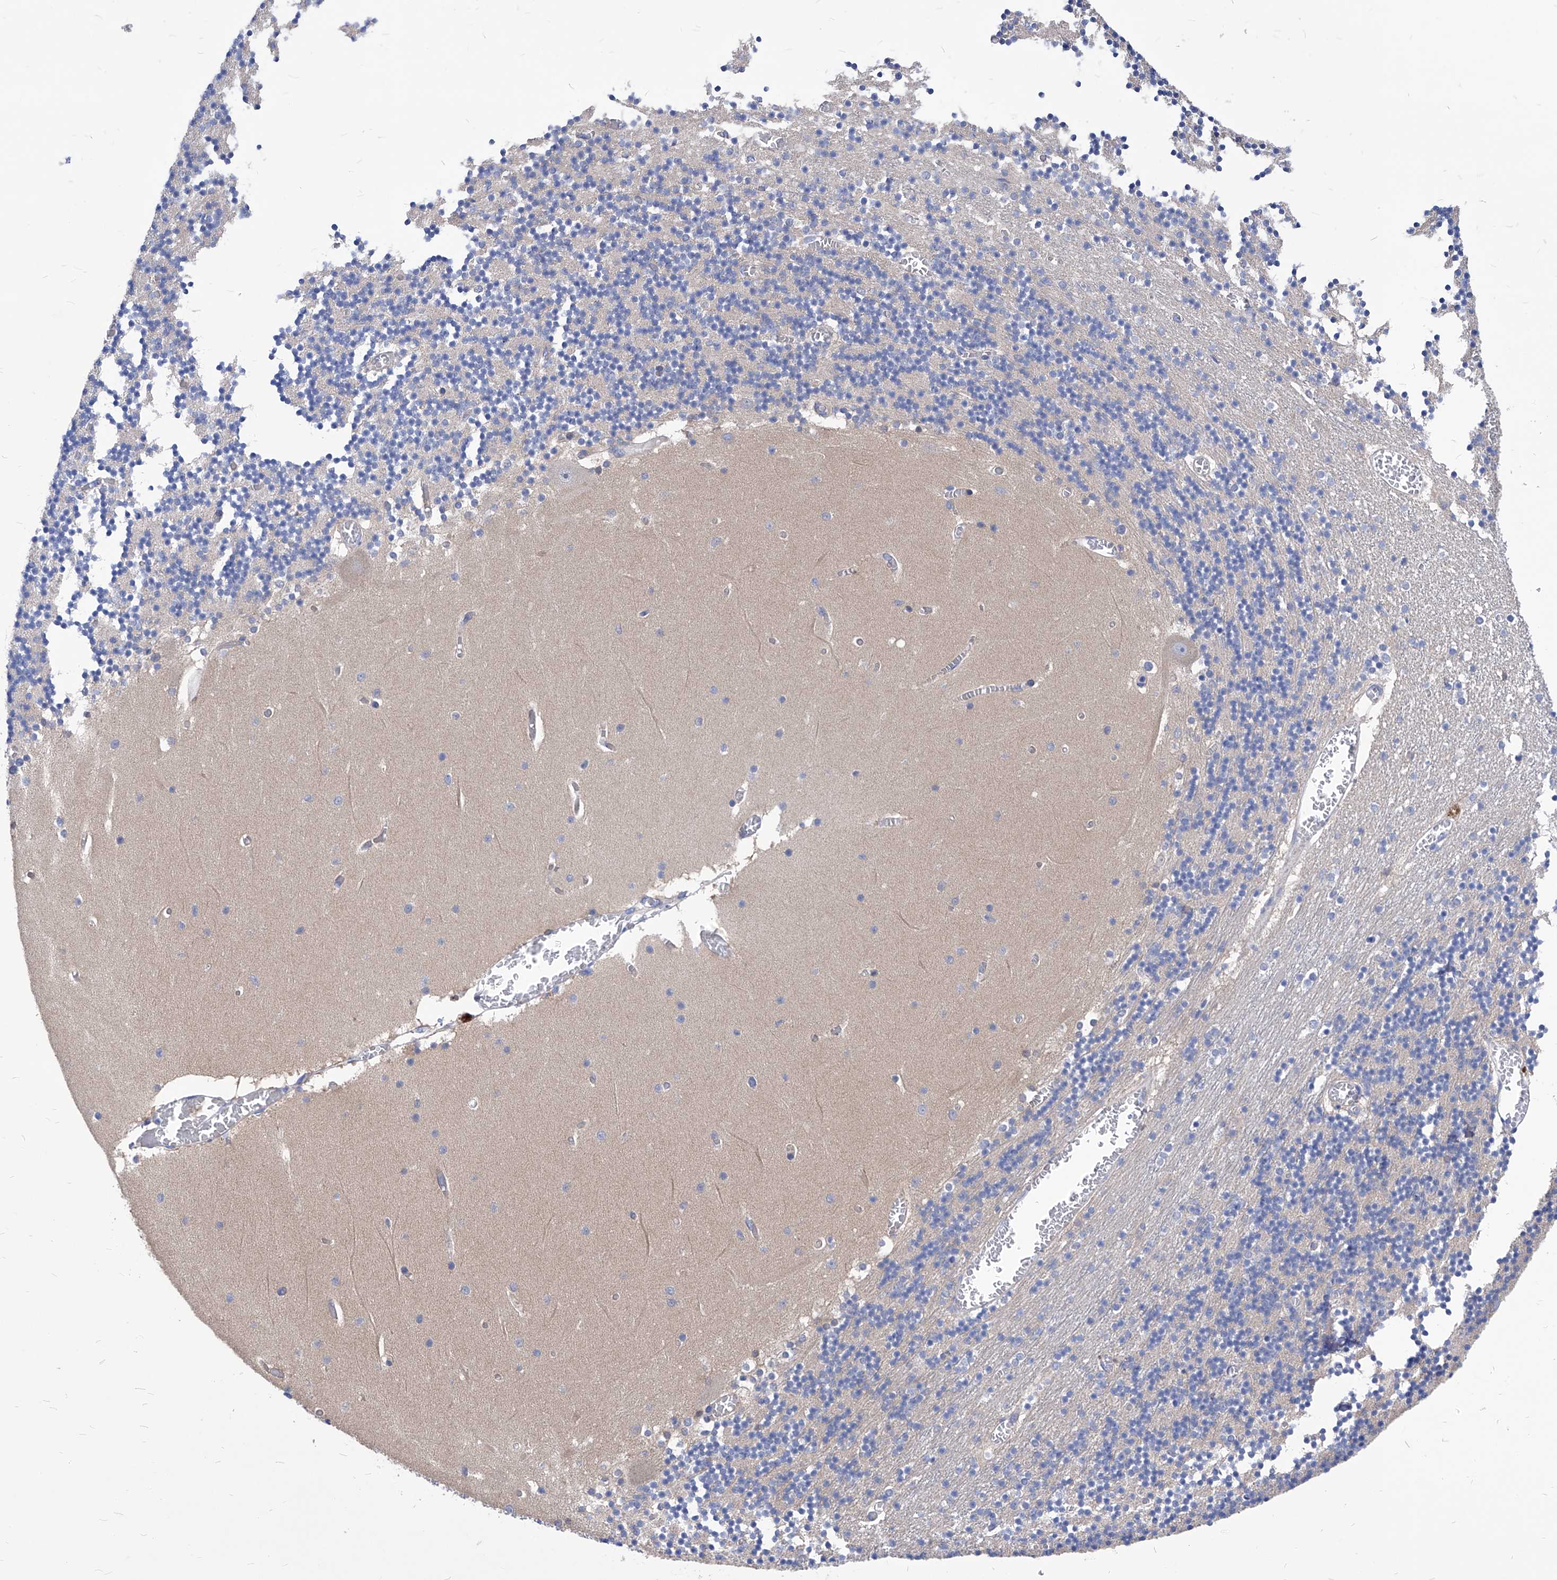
{"staining": {"intensity": "negative", "quantity": "none", "location": "none"}, "tissue": "cerebellum", "cell_type": "Cells in granular layer", "image_type": "normal", "snomed": [{"axis": "morphology", "description": "Normal tissue, NOS"}, {"axis": "topography", "description": "Cerebellum"}], "caption": "There is no significant positivity in cells in granular layer of cerebellum. (Stains: DAB immunohistochemistry (IHC) with hematoxylin counter stain, Microscopy: brightfield microscopy at high magnification).", "gene": "XPNPEP1", "patient": {"sex": "female", "age": 28}}